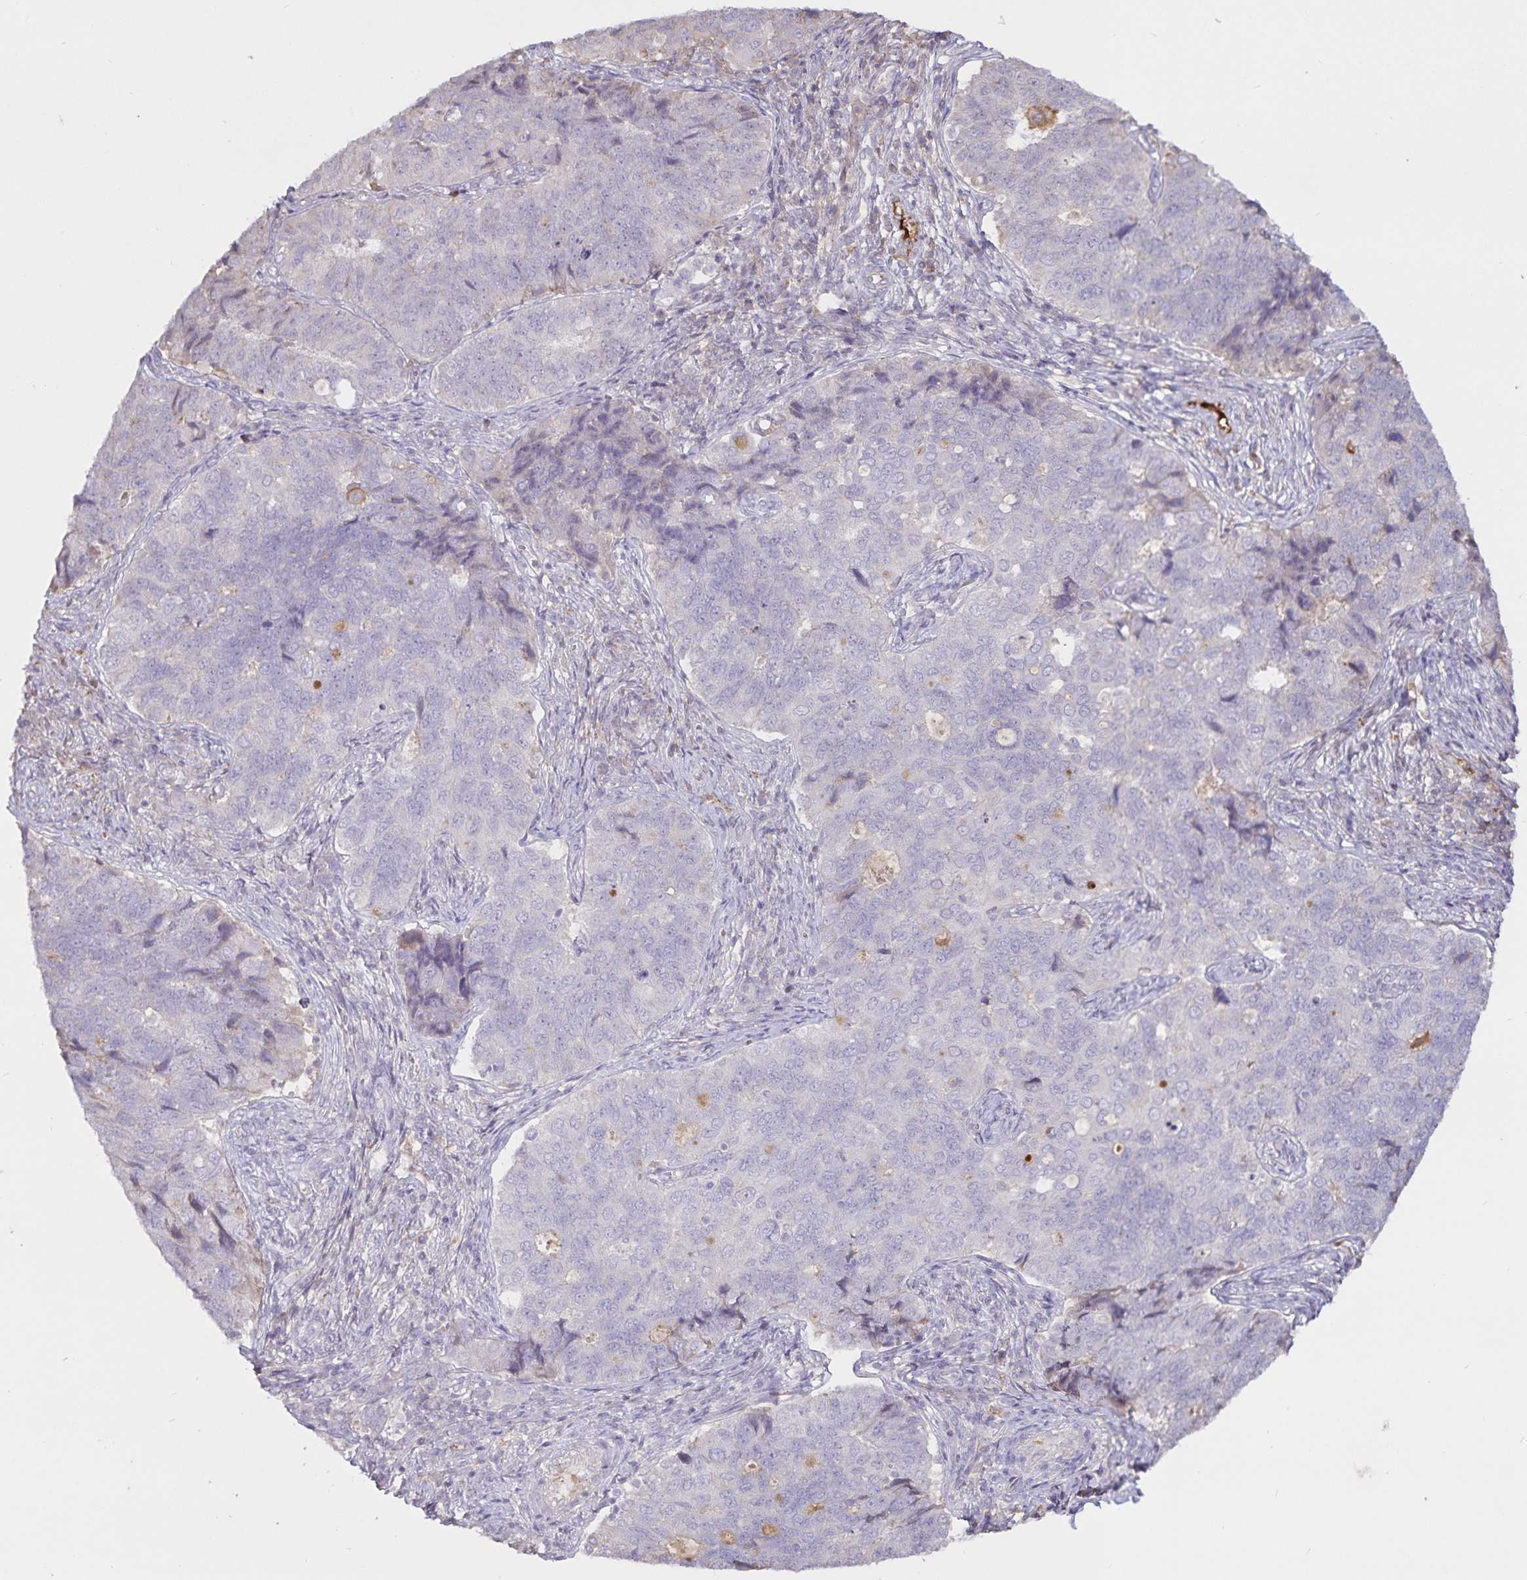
{"staining": {"intensity": "negative", "quantity": "none", "location": "none"}, "tissue": "endometrial cancer", "cell_type": "Tumor cells", "image_type": "cancer", "snomed": [{"axis": "morphology", "description": "Adenocarcinoma, NOS"}, {"axis": "topography", "description": "Endometrium"}], "caption": "DAB immunohistochemical staining of endometrial adenocarcinoma exhibits no significant staining in tumor cells.", "gene": "FGG", "patient": {"sex": "female", "age": 43}}